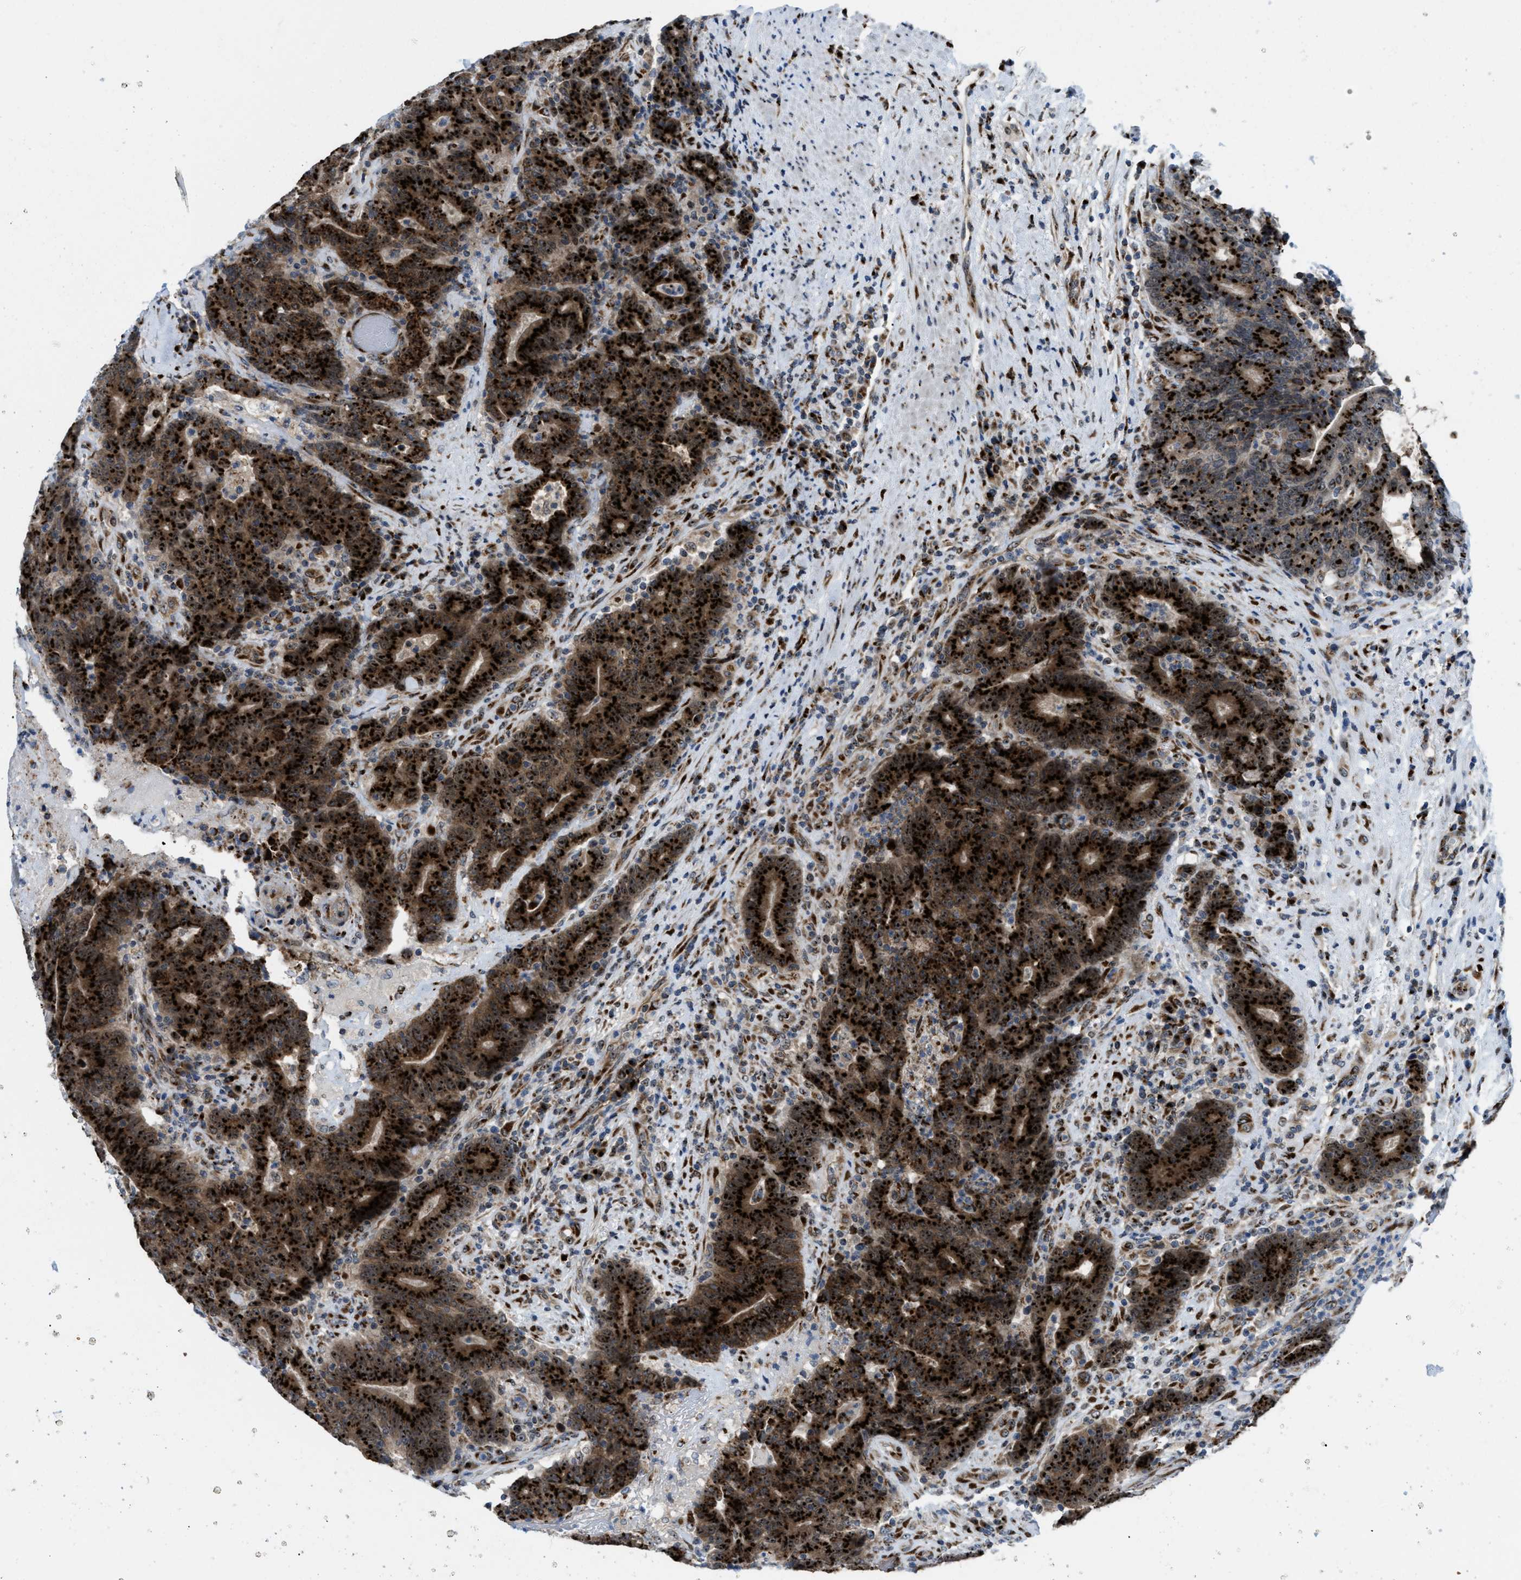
{"staining": {"intensity": "strong", "quantity": ">75%", "location": "cytoplasmic/membranous"}, "tissue": "colorectal cancer", "cell_type": "Tumor cells", "image_type": "cancer", "snomed": [{"axis": "morphology", "description": "Normal tissue, NOS"}, {"axis": "morphology", "description": "Adenocarcinoma, NOS"}, {"axis": "topography", "description": "Colon"}], "caption": "DAB (3,3'-diaminobenzidine) immunohistochemical staining of human colorectal cancer displays strong cytoplasmic/membranous protein expression in about >75% of tumor cells.", "gene": "SLC38A10", "patient": {"sex": "female", "age": 75}}